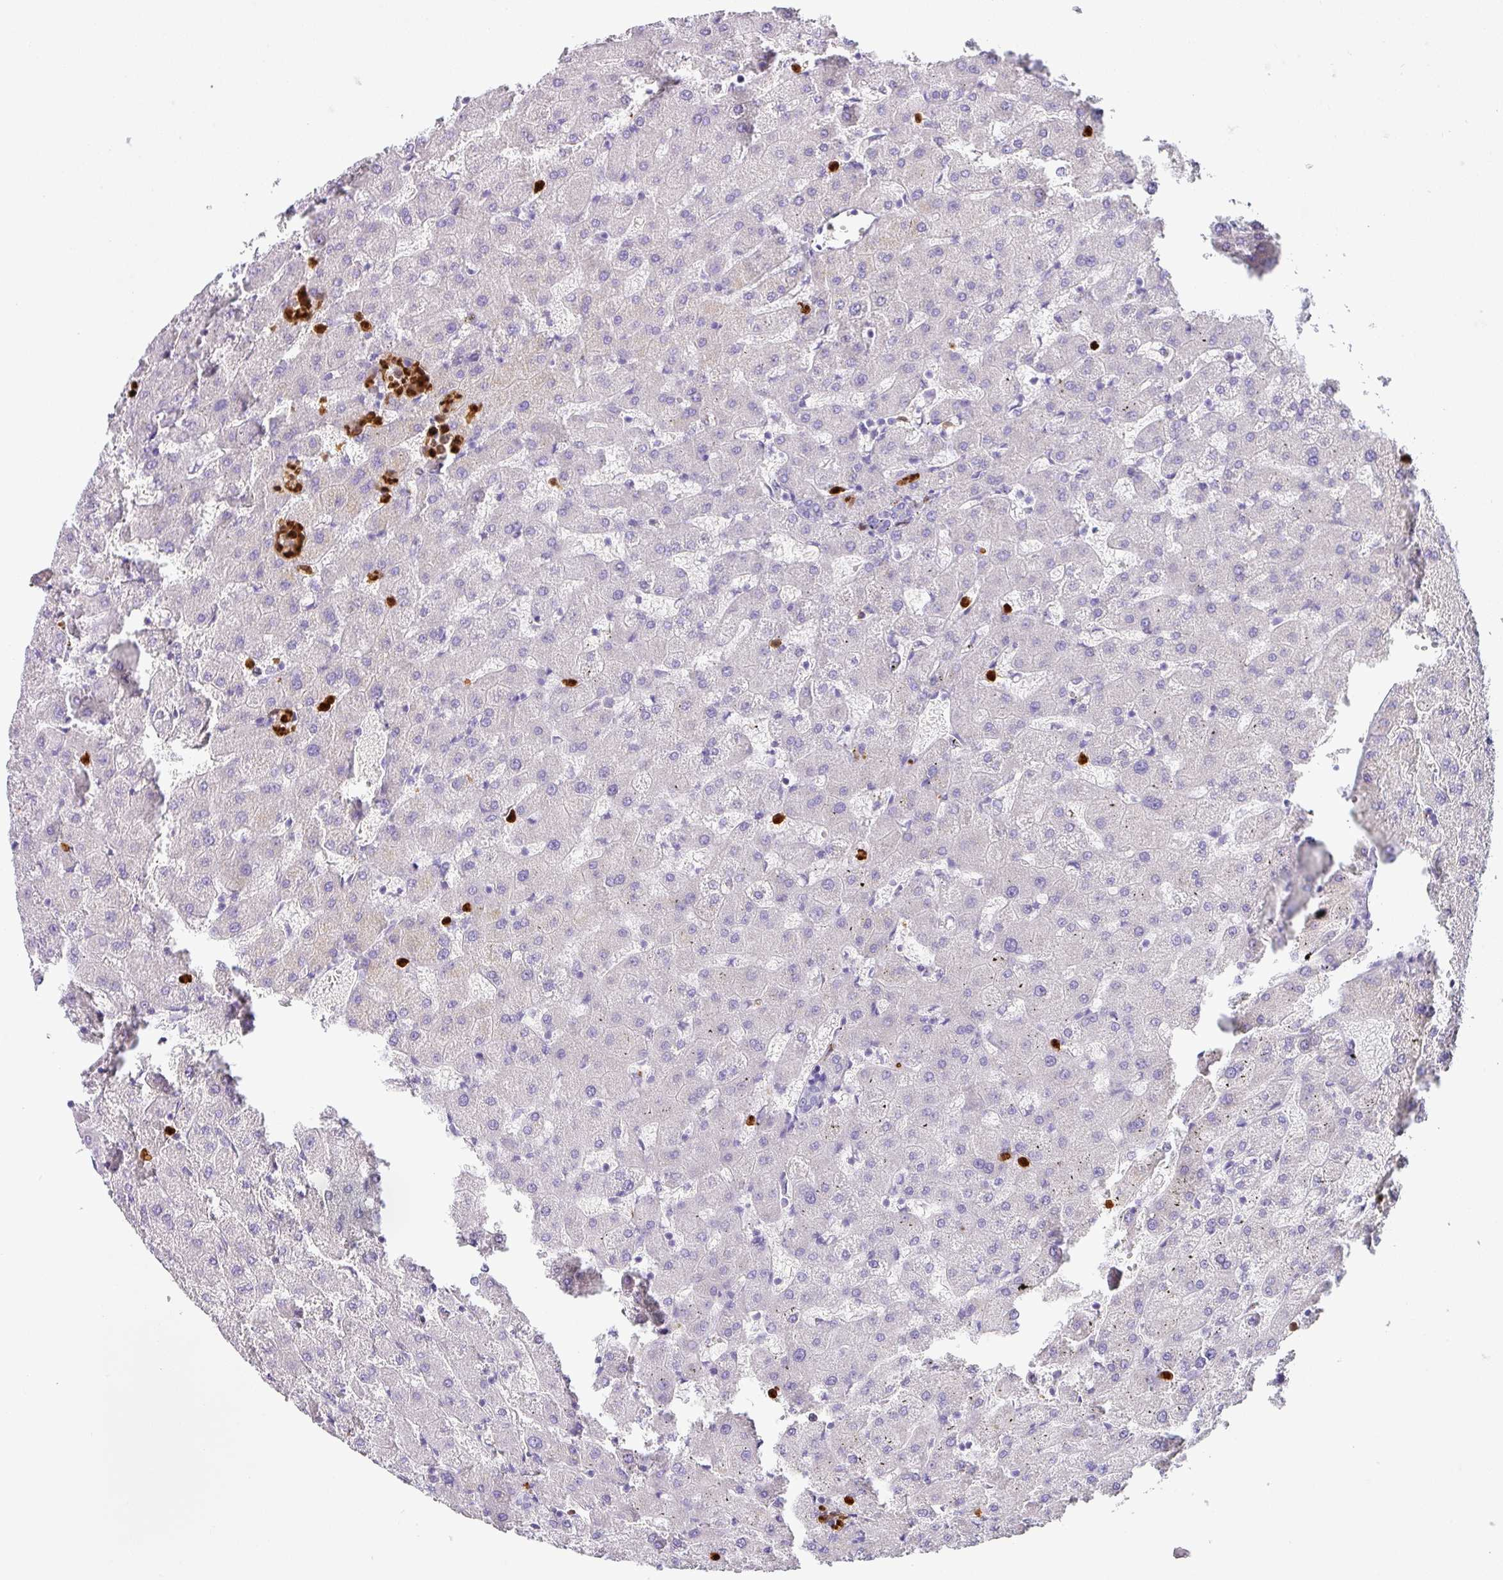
{"staining": {"intensity": "negative", "quantity": "none", "location": "none"}, "tissue": "liver", "cell_type": "Cholangiocytes", "image_type": "normal", "snomed": [{"axis": "morphology", "description": "Normal tissue, NOS"}, {"axis": "topography", "description": "Liver"}], "caption": "This is an immunohistochemistry (IHC) image of benign liver. There is no expression in cholangiocytes.", "gene": "SH2D3C", "patient": {"sex": "female", "age": 63}}